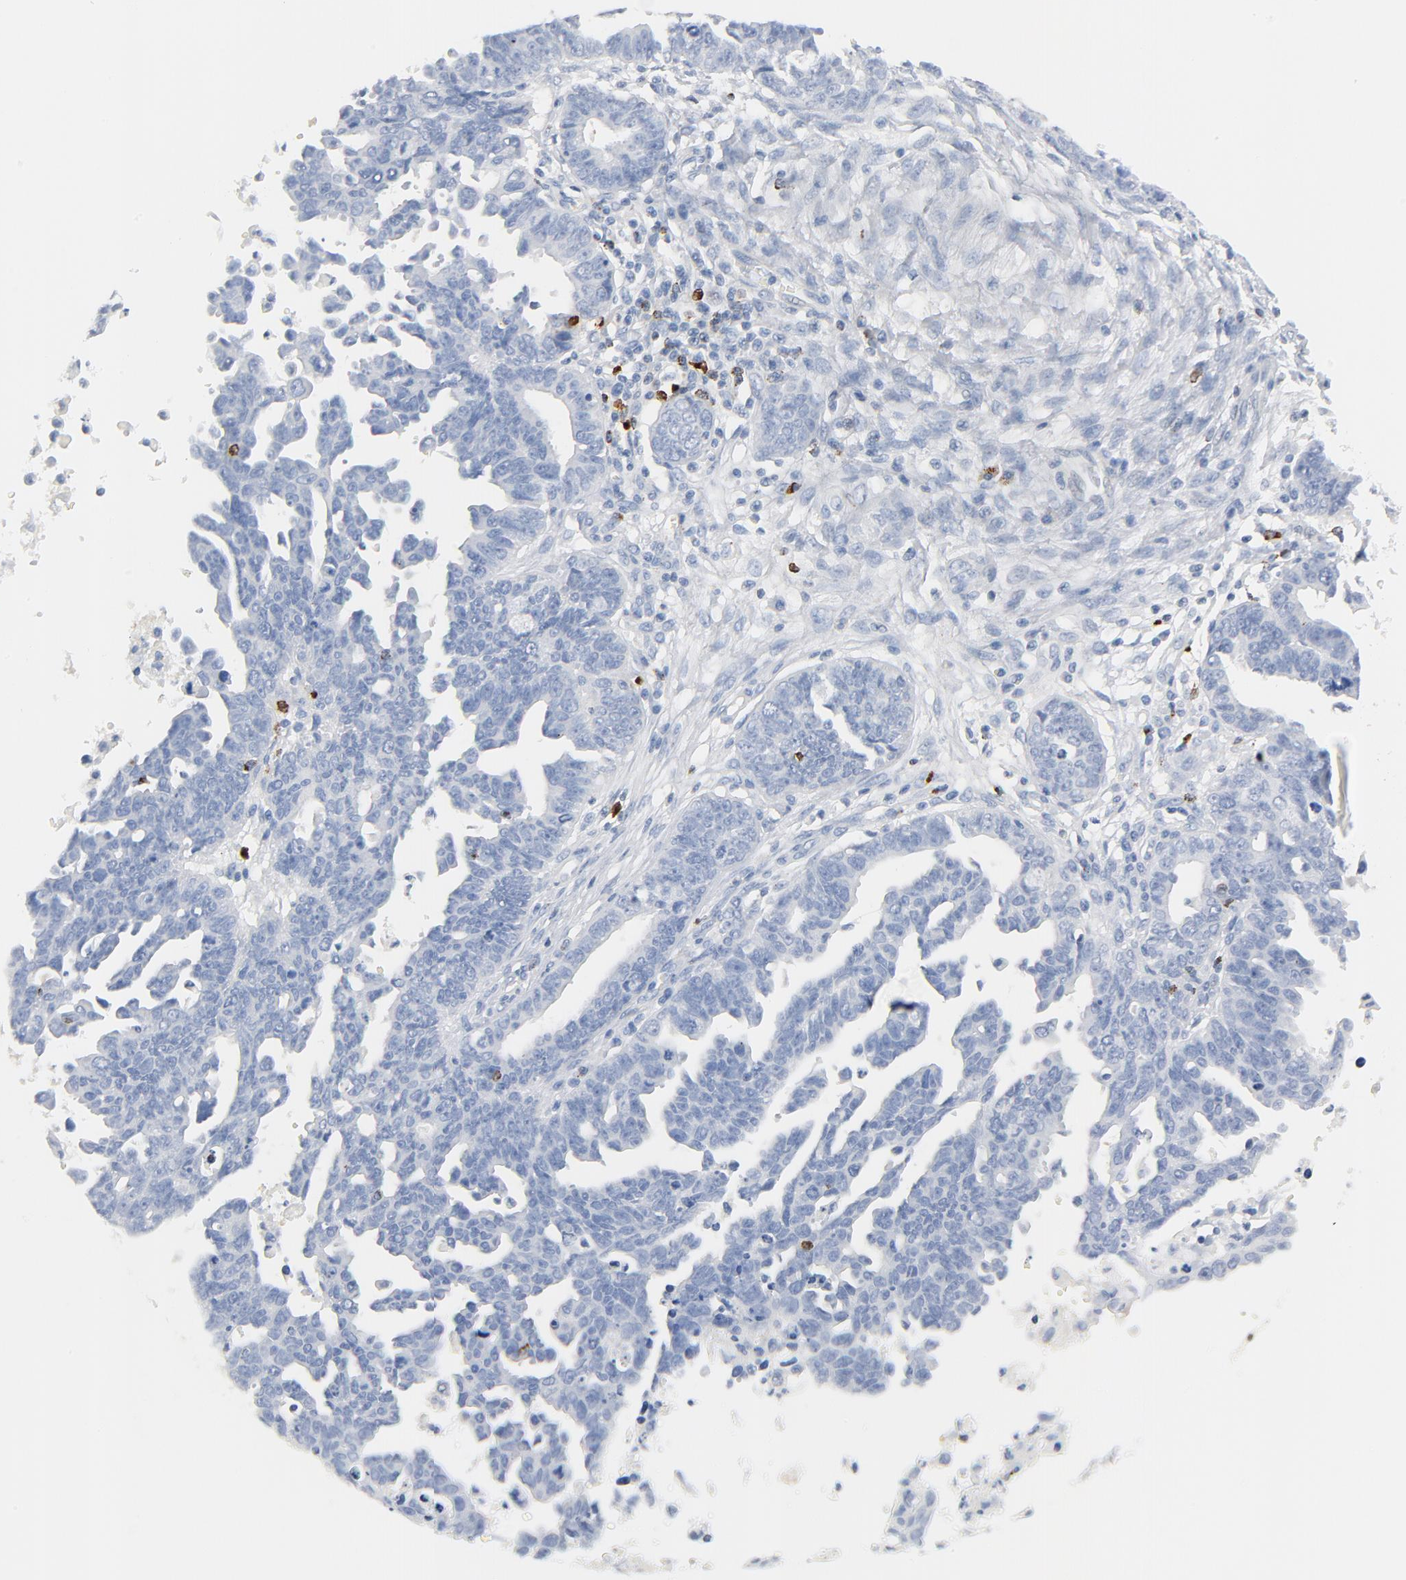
{"staining": {"intensity": "negative", "quantity": "none", "location": "none"}, "tissue": "ovarian cancer", "cell_type": "Tumor cells", "image_type": "cancer", "snomed": [{"axis": "morphology", "description": "Carcinoma, endometroid"}, {"axis": "morphology", "description": "Cystadenocarcinoma, serous, NOS"}, {"axis": "topography", "description": "Ovary"}], "caption": "The photomicrograph demonstrates no staining of tumor cells in ovarian cancer (endometroid carcinoma).", "gene": "GZMB", "patient": {"sex": "female", "age": 45}}